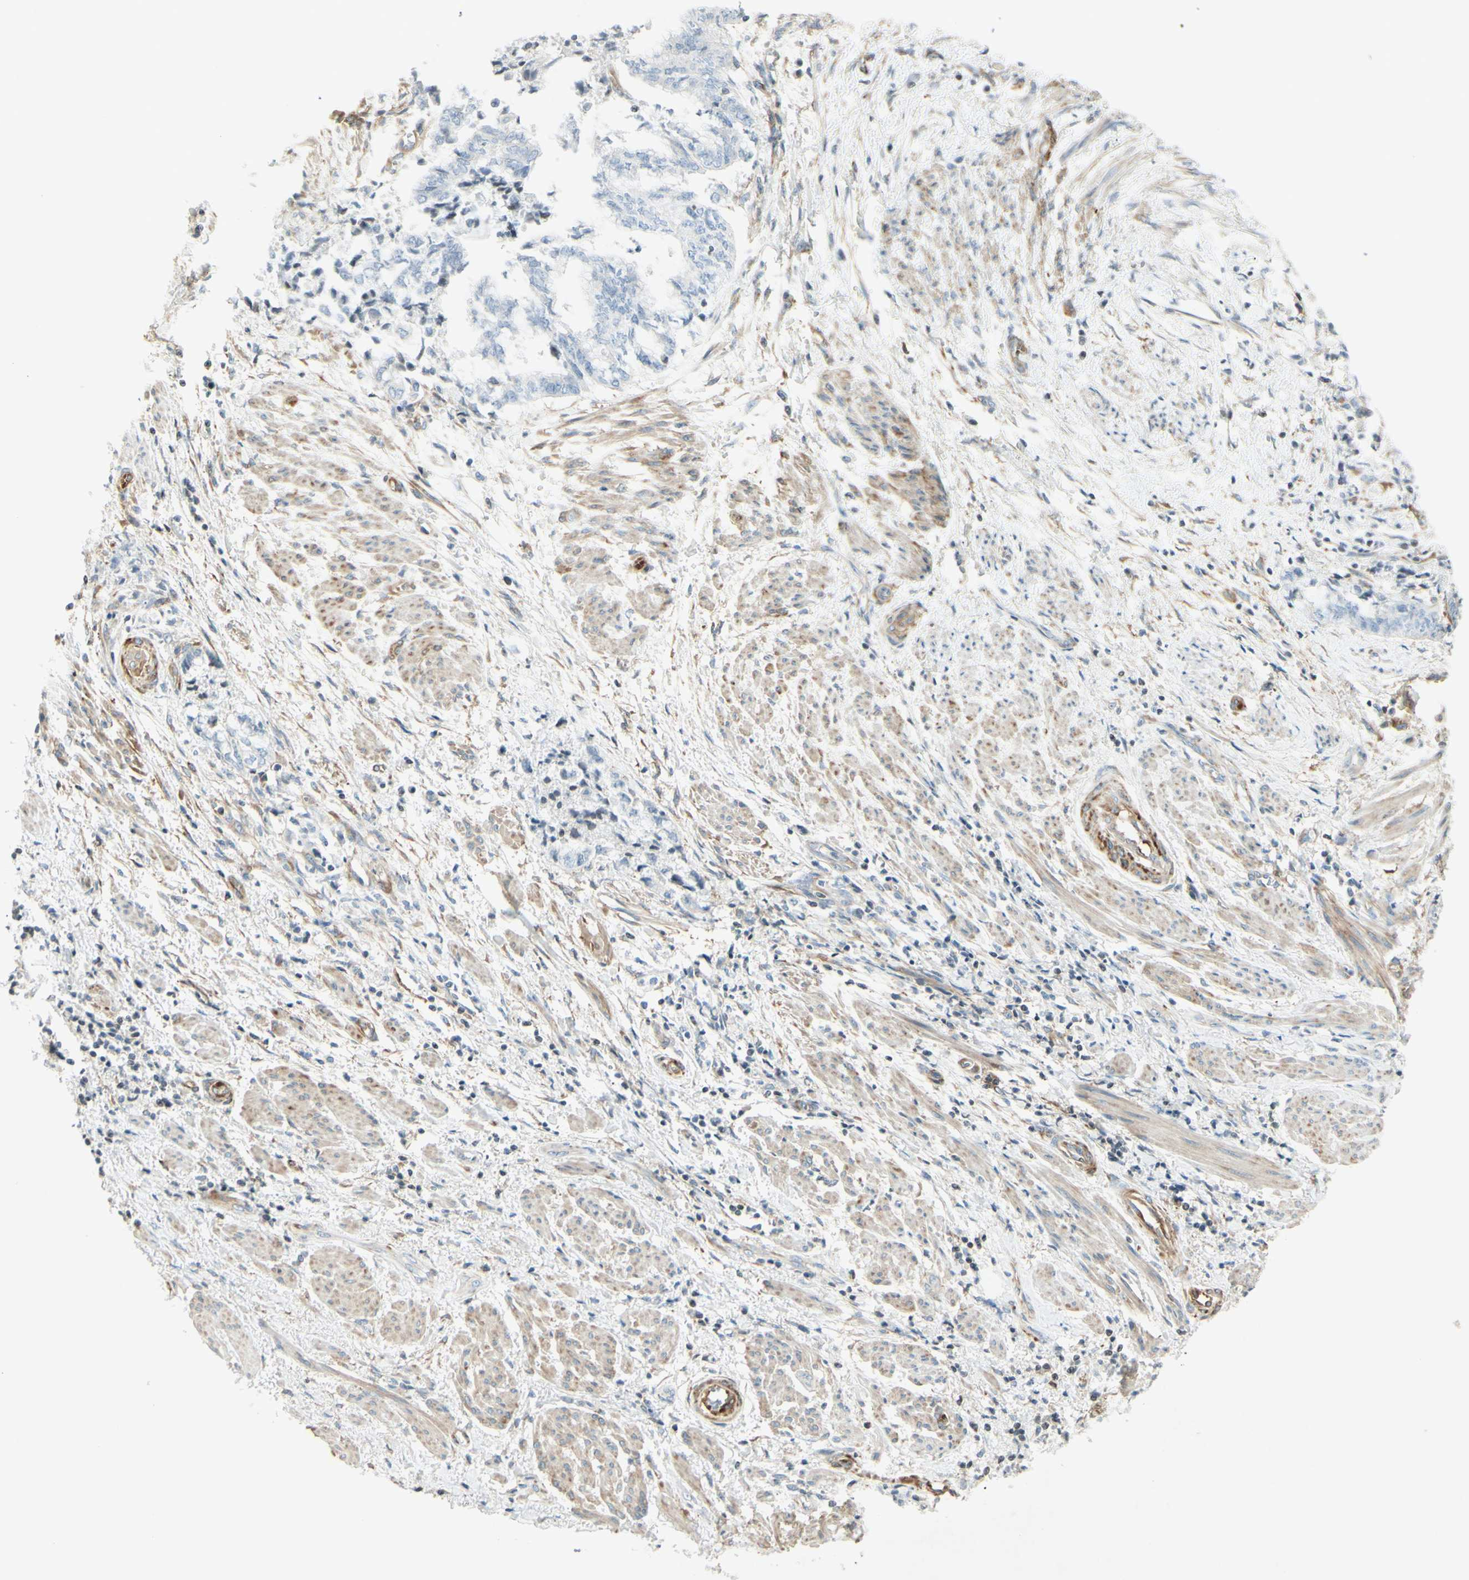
{"staining": {"intensity": "negative", "quantity": "none", "location": "none"}, "tissue": "endometrial cancer", "cell_type": "Tumor cells", "image_type": "cancer", "snomed": [{"axis": "morphology", "description": "Necrosis, NOS"}, {"axis": "morphology", "description": "Adenocarcinoma, NOS"}, {"axis": "topography", "description": "Endometrium"}], "caption": "DAB immunohistochemical staining of human endometrial adenocarcinoma reveals no significant staining in tumor cells.", "gene": "MAP1B", "patient": {"sex": "female", "age": 79}}